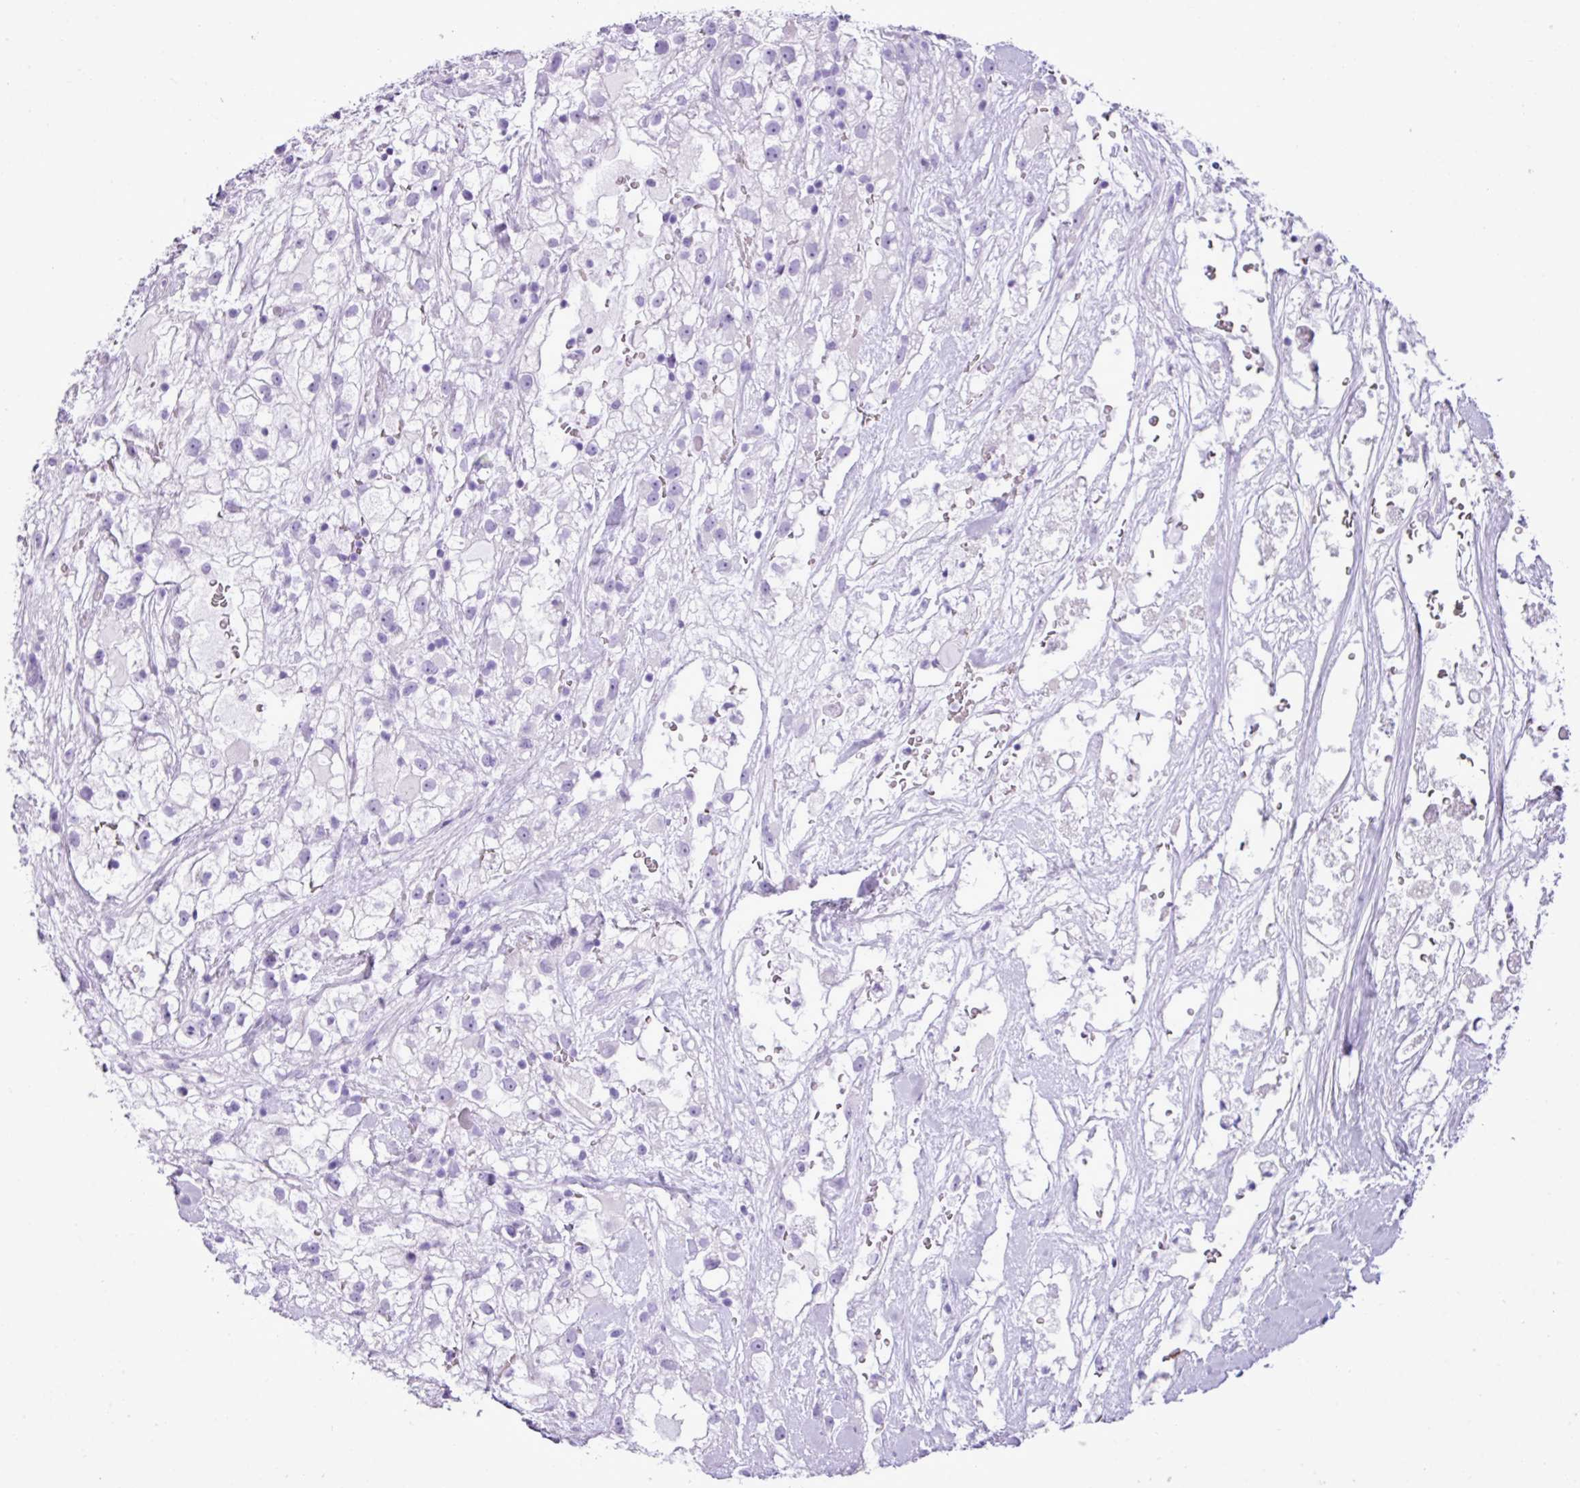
{"staining": {"intensity": "negative", "quantity": "none", "location": "none"}, "tissue": "renal cancer", "cell_type": "Tumor cells", "image_type": "cancer", "snomed": [{"axis": "morphology", "description": "Adenocarcinoma, NOS"}, {"axis": "topography", "description": "Kidney"}], "caption": "Tumor cells are negative for brown protein staining in renal adenocarcinoma. (Brightfield microscopy of DAB (3,3'-diaminobenzidine) immunohistochemistry at high magnification).", "gene": "ZSCAN5A", "patient": {"sex": "male", "age": 59}}